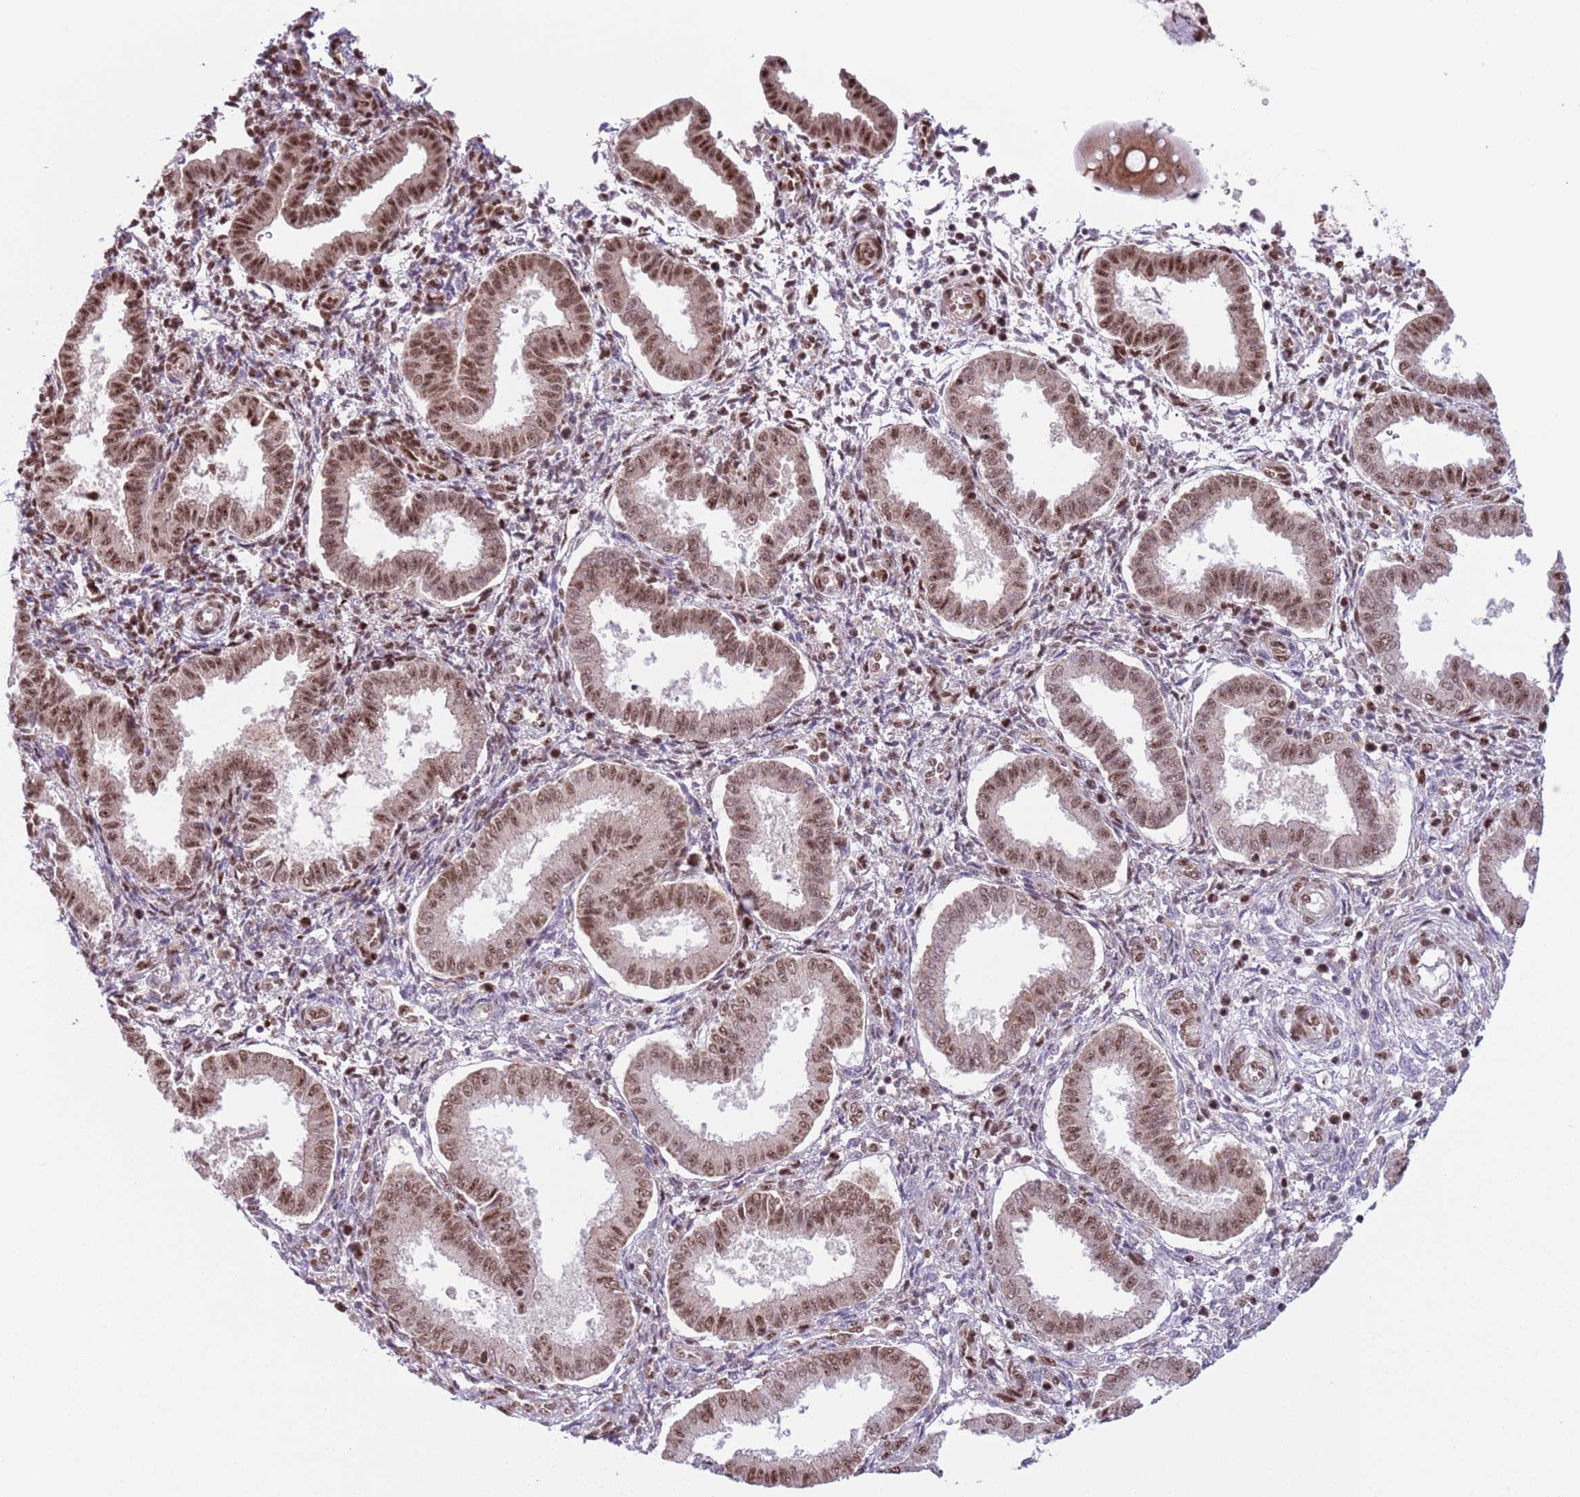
{"staining": {"intensity": "moderate", "quantity": ">75%", "location": "nuclear"}, "tissue": "endometrium", "cell_type": "Cells in endometrial stroma", "image_type": "normal", "snomed": [{"axis": "morphology", "description": "Normal tissue, NOS"}, {"axis": "topography", "description": "Endometrium"}], "caption": "There is medium levels of moderate nuclear expression in cells in endometrial stroma of unremarkable endometrium, as demonstrated by immunohistochemical staining (brown color).", "gene": "SIPA1L3", "patient": {"sex": "female", "age": 24}}